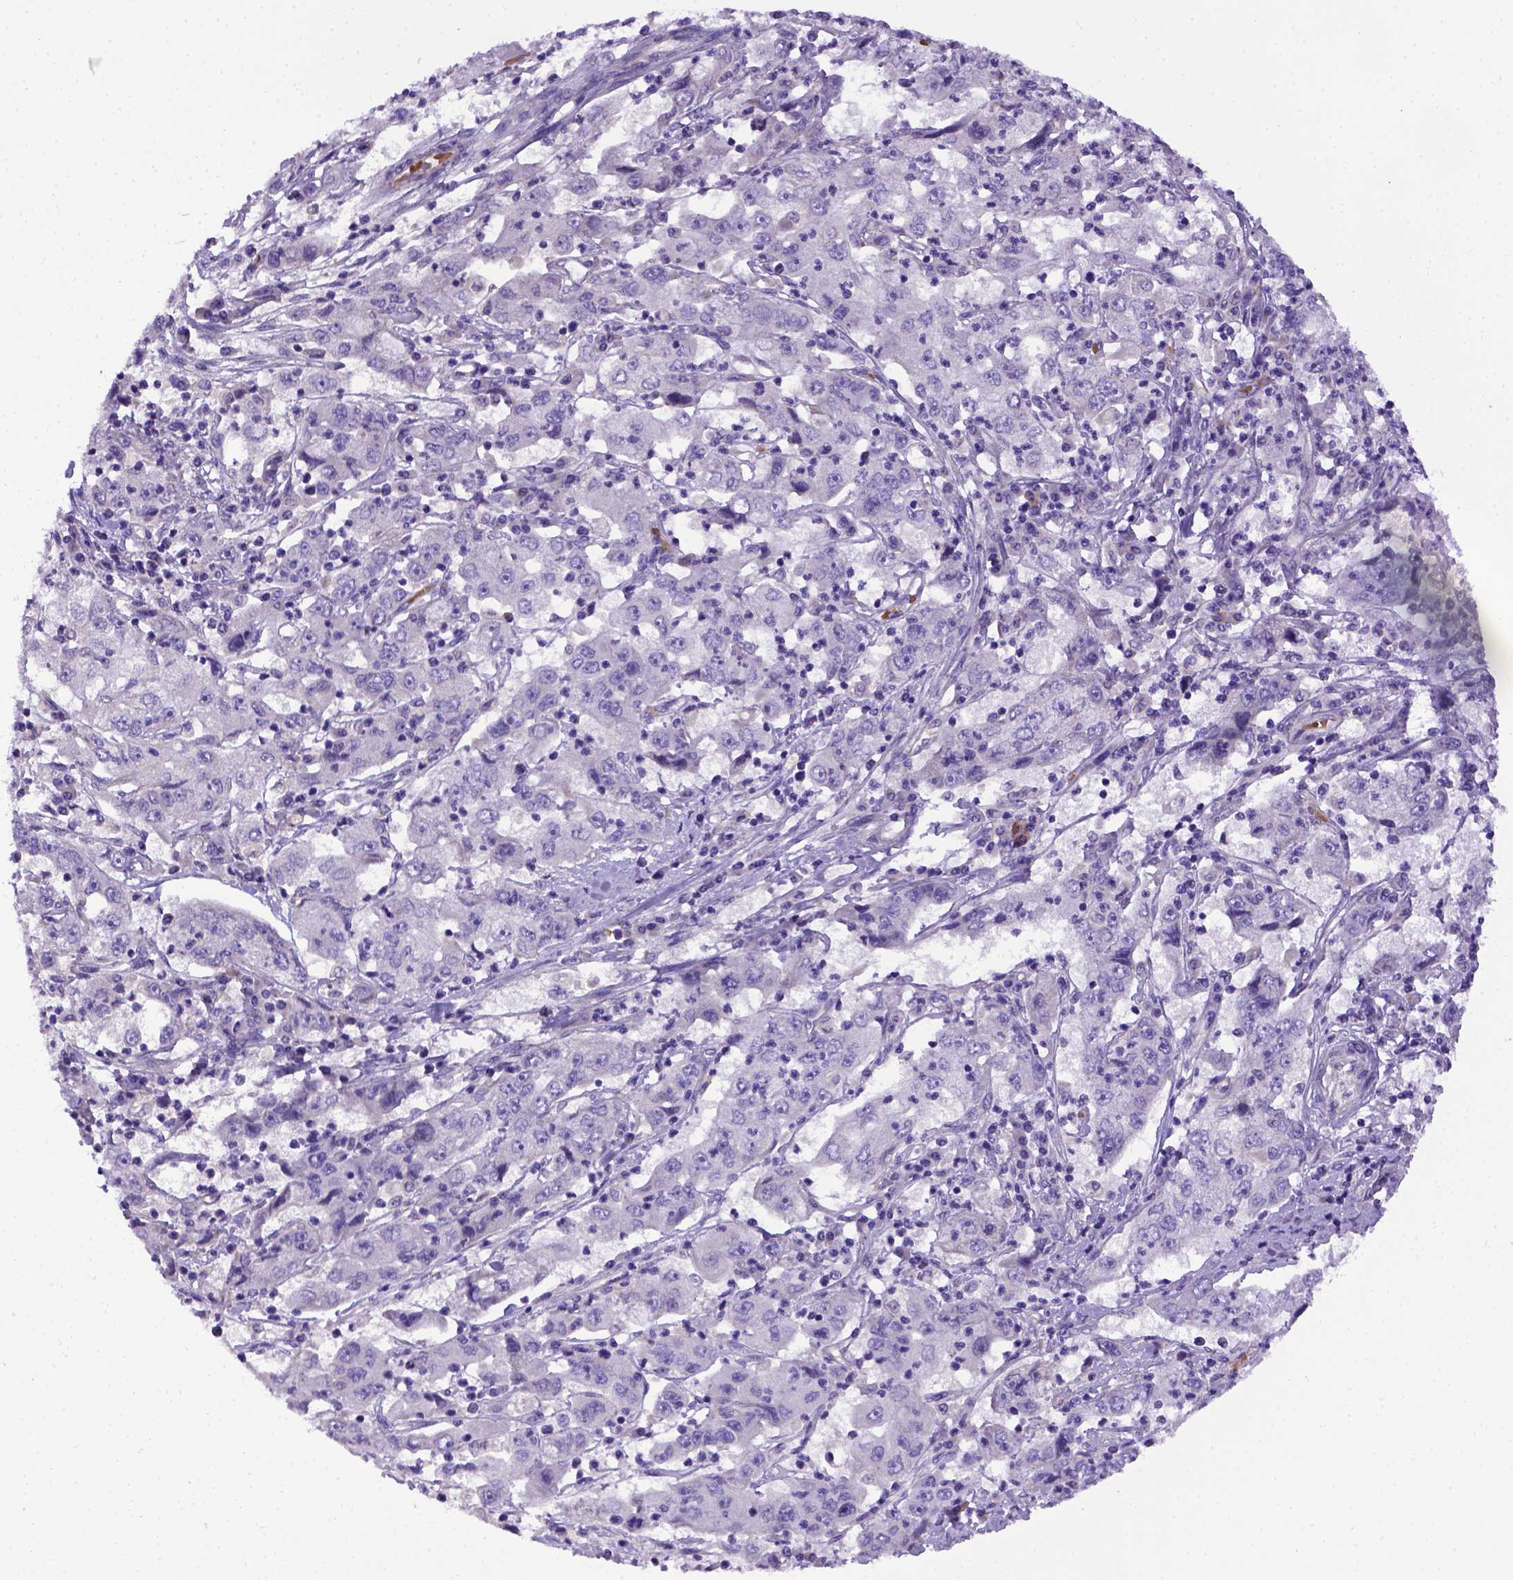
{"staining": {"intensity": "negative", "quantity": "none", "location": "none"}, "tissue": "cervical cancer", "cell_type": "Tumor cells", "image_type": "cancer", "snomed": [{"axis": "morphology", "description": "Squamous cell carcinoma, NOS"}, {"axis": "topography", "description": "Cervix"}], "caption": "Cervical cancer was stained to show a protein in brown. There is no significant positivity in tumor cells.", "gene": "ADAM12", "patient": {"sex": "female", "age": 36}}